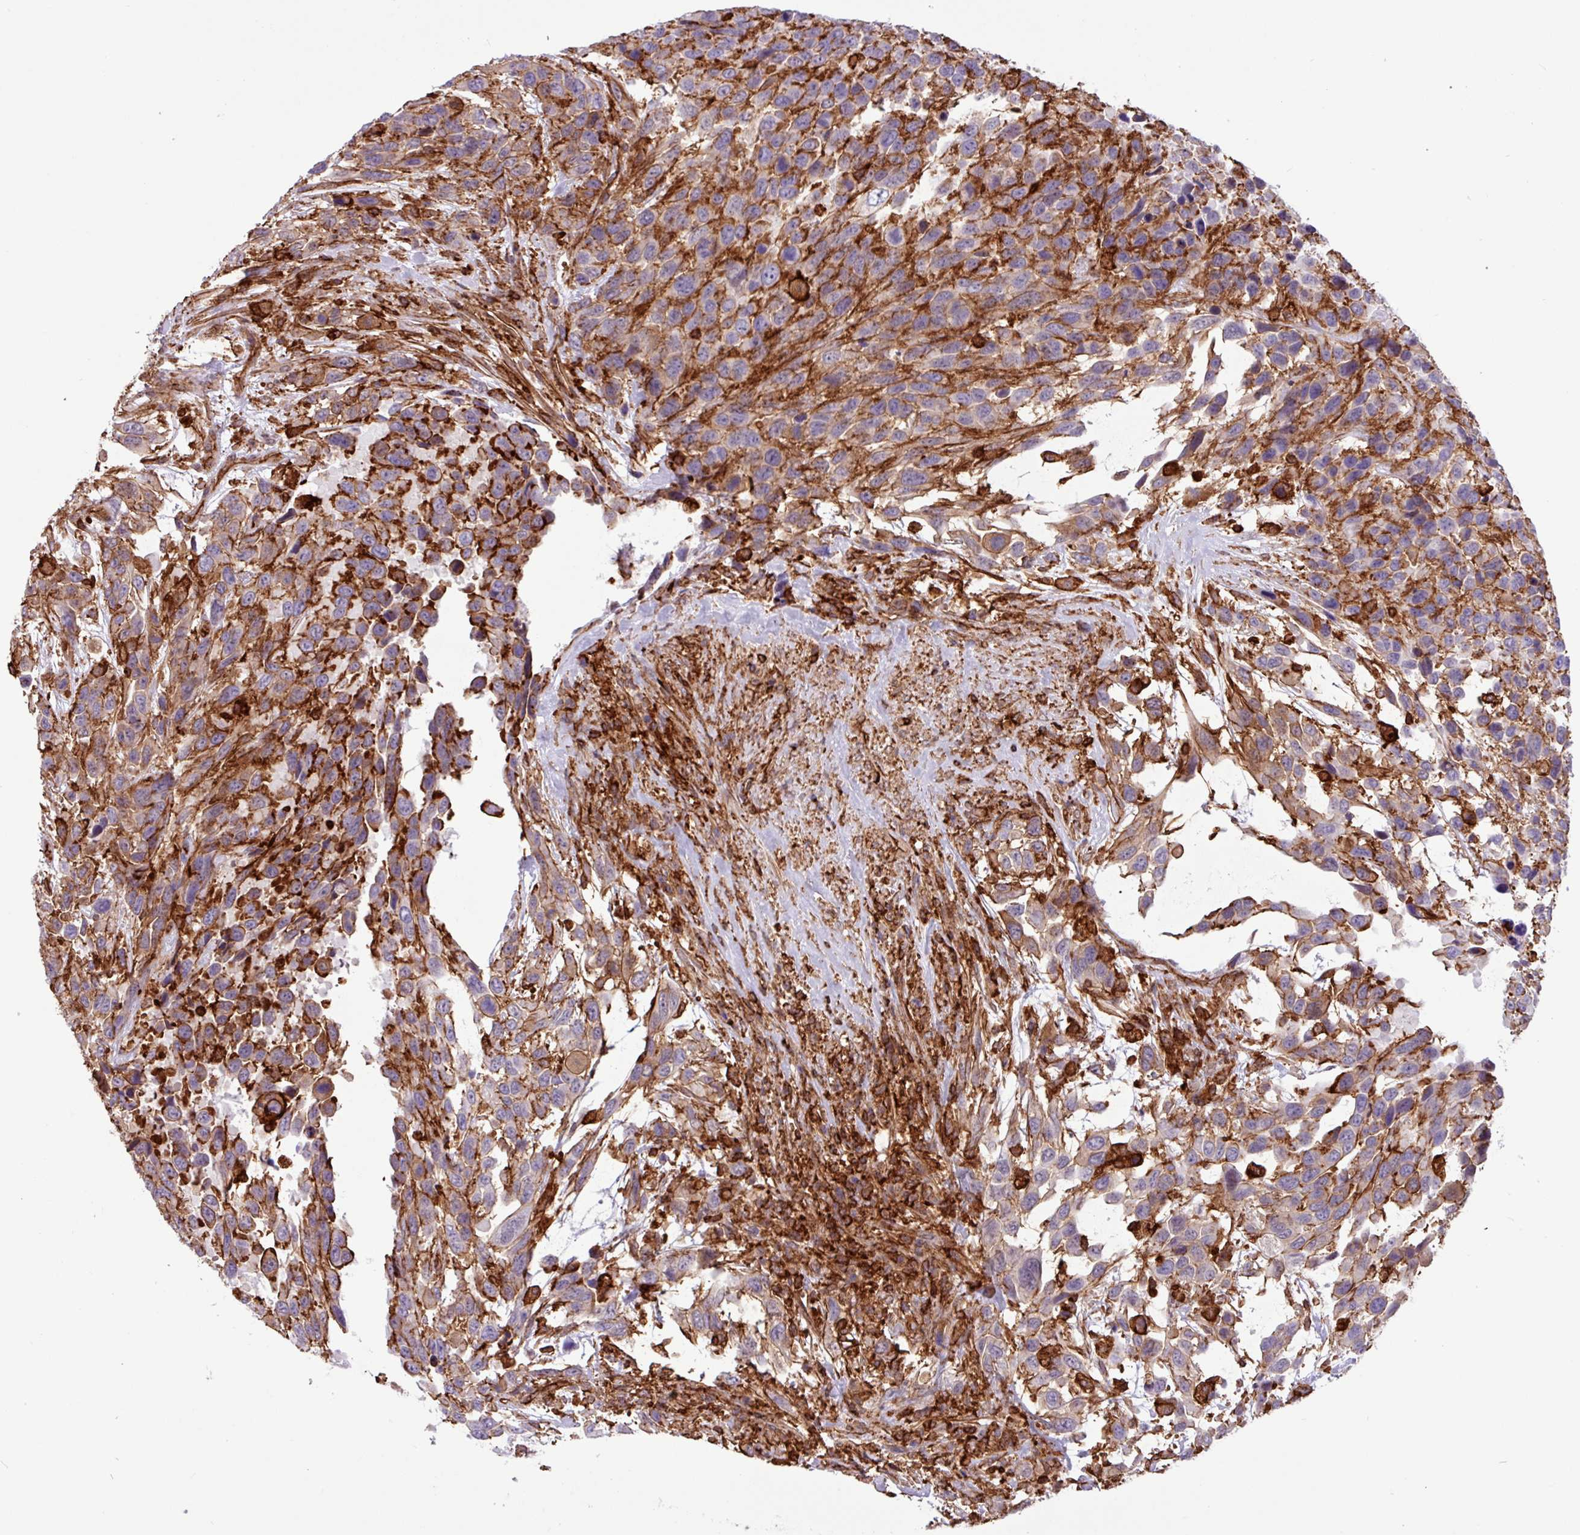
{"staining": {"intensity": "negative", "quantity": "none", "location": "none"}, "tissue": "urothelial cancer", "cell_type": "Tumor cells", "image_type": "cancer", "snomed": [{"axis": "morphology", "description": "Urothelial carcinoma, High grade"}, {"axis": "topography", "description": "Urinary bladder"}], "caption": "IHC micrograph of neoplastic tissue: human urothelial cancer stained with DAB (3,3'-diaminobenzidine) displays no significant protein expression in tumor cells.", "gene": "PPP1R18", "patient": {"sex": "female", "age": 70}}